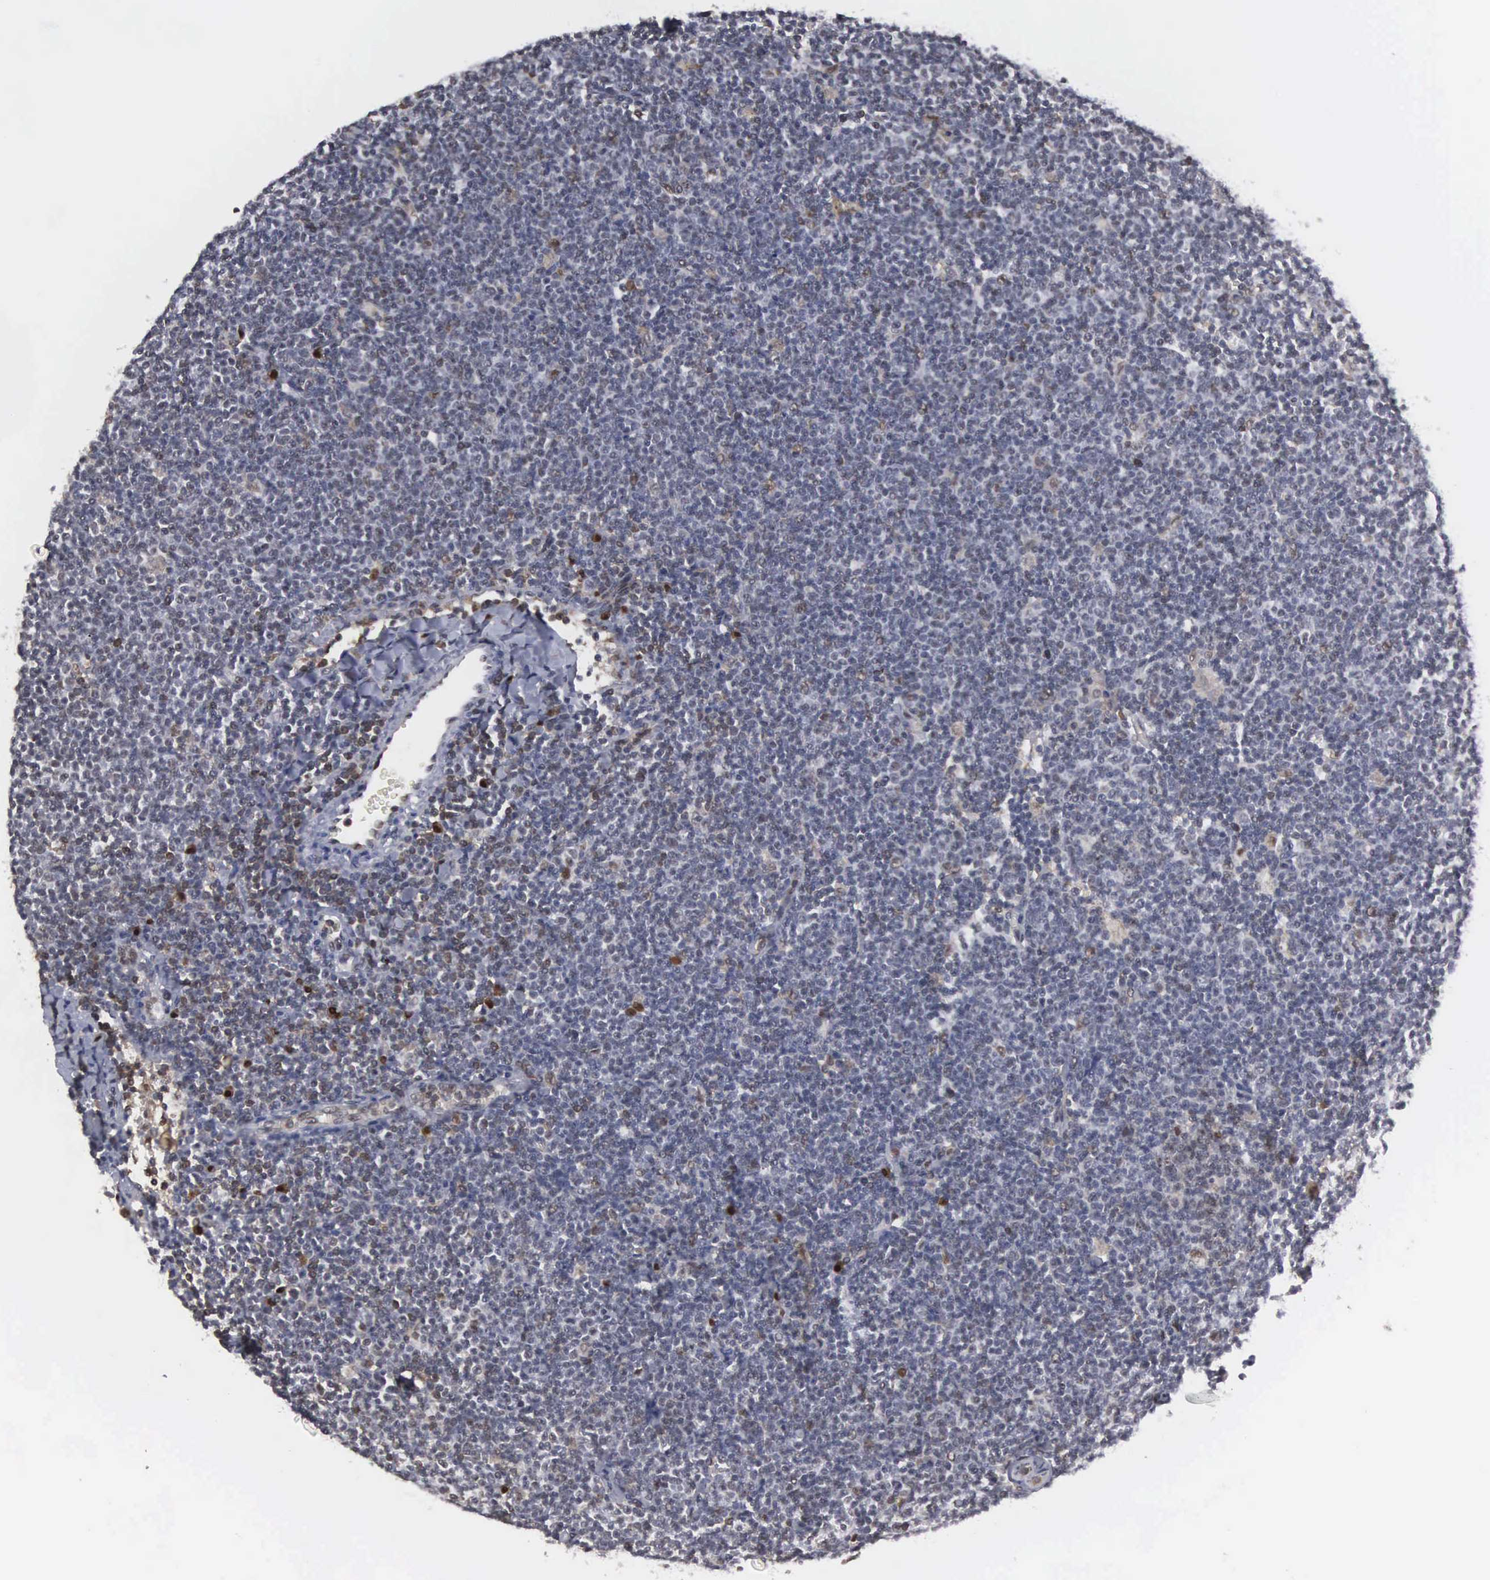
{"staining": {"intensity": "negative", "quantity": "none", "location": "none"}, "tissue": "lymphoma", "cell_type": "Tumor cells", "image_type": "cancer", "snomed": [{"axis": "morphology", "description": "Malignant lymphoma, non-Hodgkin's type, Low grade"}, {"axis": "topography", "description": "Lymph node"}], "caption": "Photomicrograph shows no significant protein expression in tumor cells of malignant lymphoma, non-Hodgkin's type (low-grade). (Stains: DAB immunohistochemistry (IHC) with hematoxylin counter stain, Microscopy: brightfield microscopy at high magnification).", "gene": "TRMT5", "patient": {"sex": "male", "age": 65}}